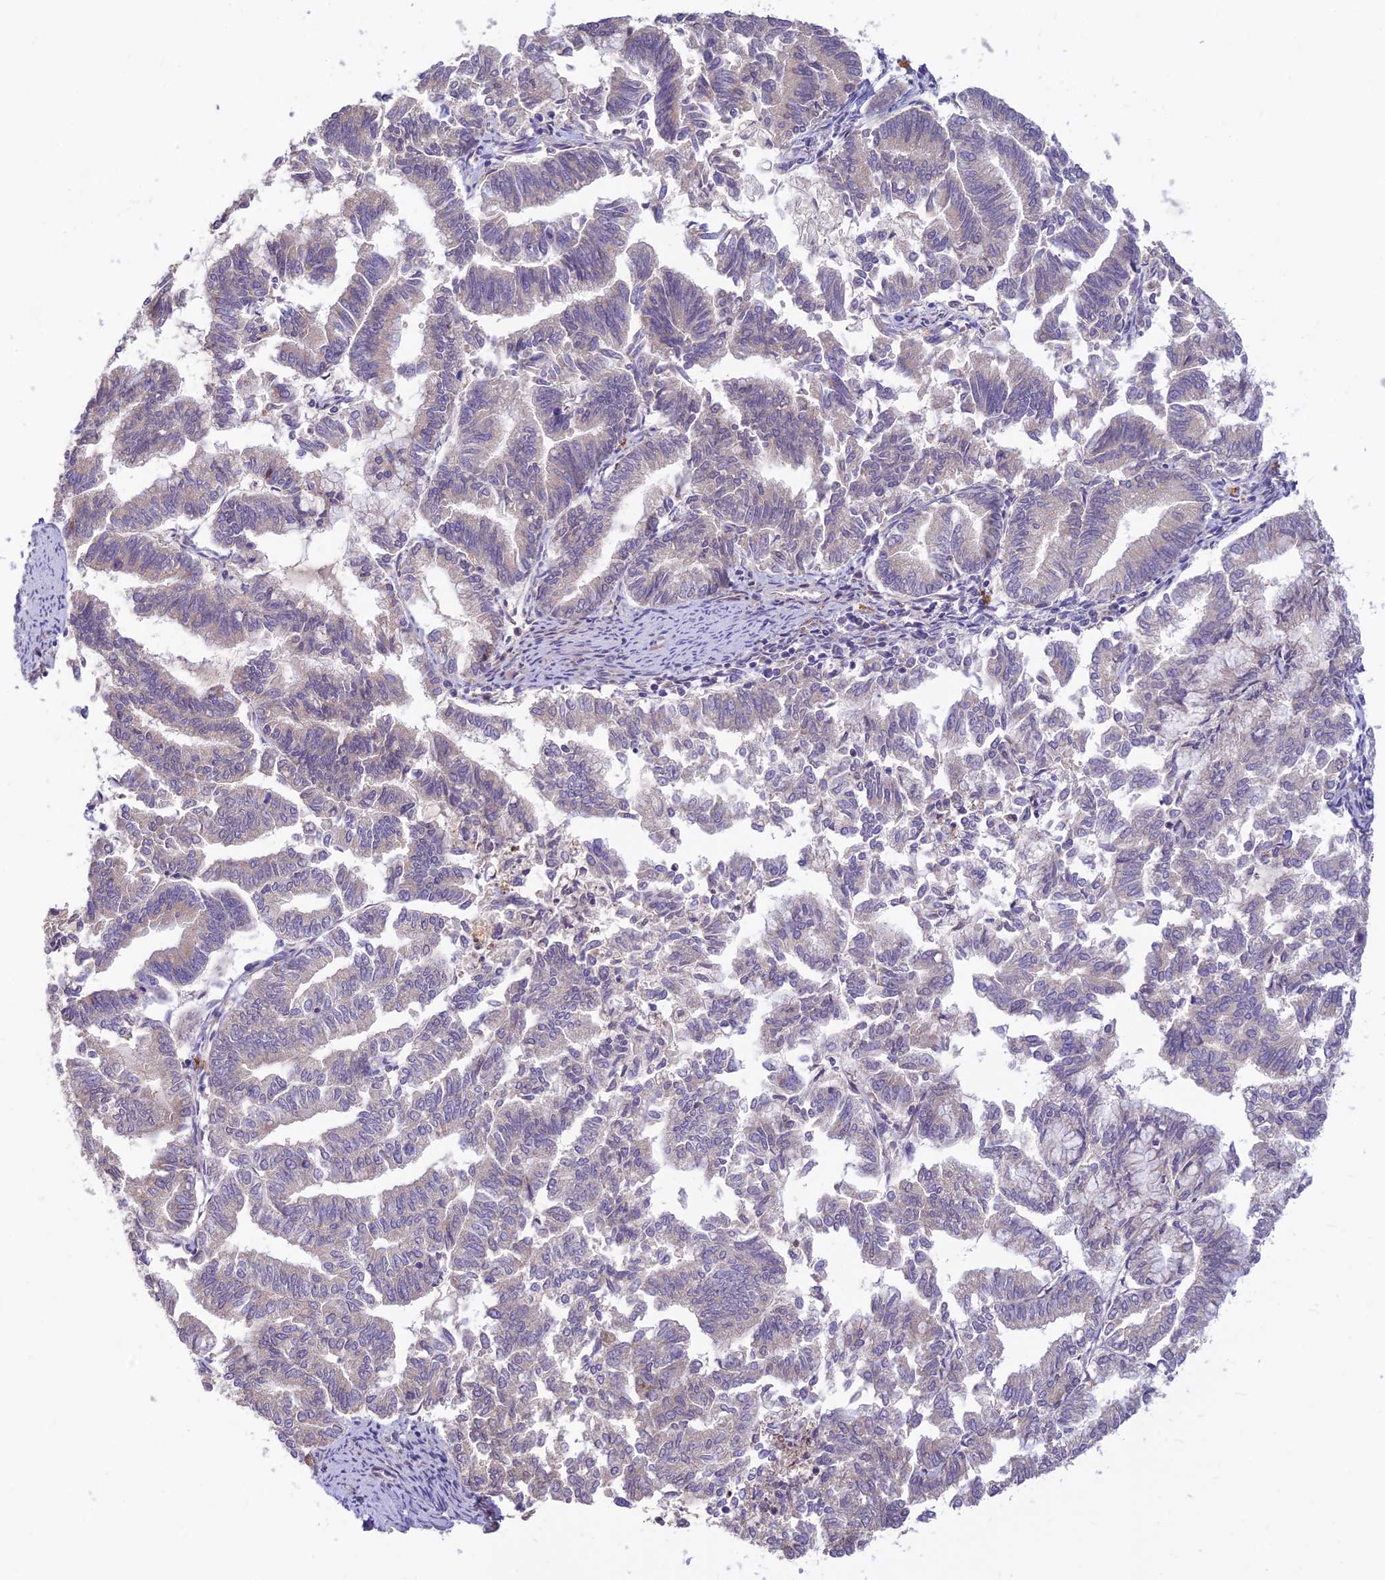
{"staining": {"intensity": "negative", "quantity": "none", "location": "none"}, "tissue": "endometrial cancer", "cell_type": "Tumor cells", "image_type": "cancer", "snomed": [{"axis": "morphology", "description": "Adenocarcinoma, NOS"}, {"axis": "topography", "description": "Endometrium"}], "caption": "This is an immunohistochemistry image of human adenocarcinoma (endometrial). There is no staining in tumor cells.", "gene": "ASPDH", "patient": {"sex": "female", "age": 79}}